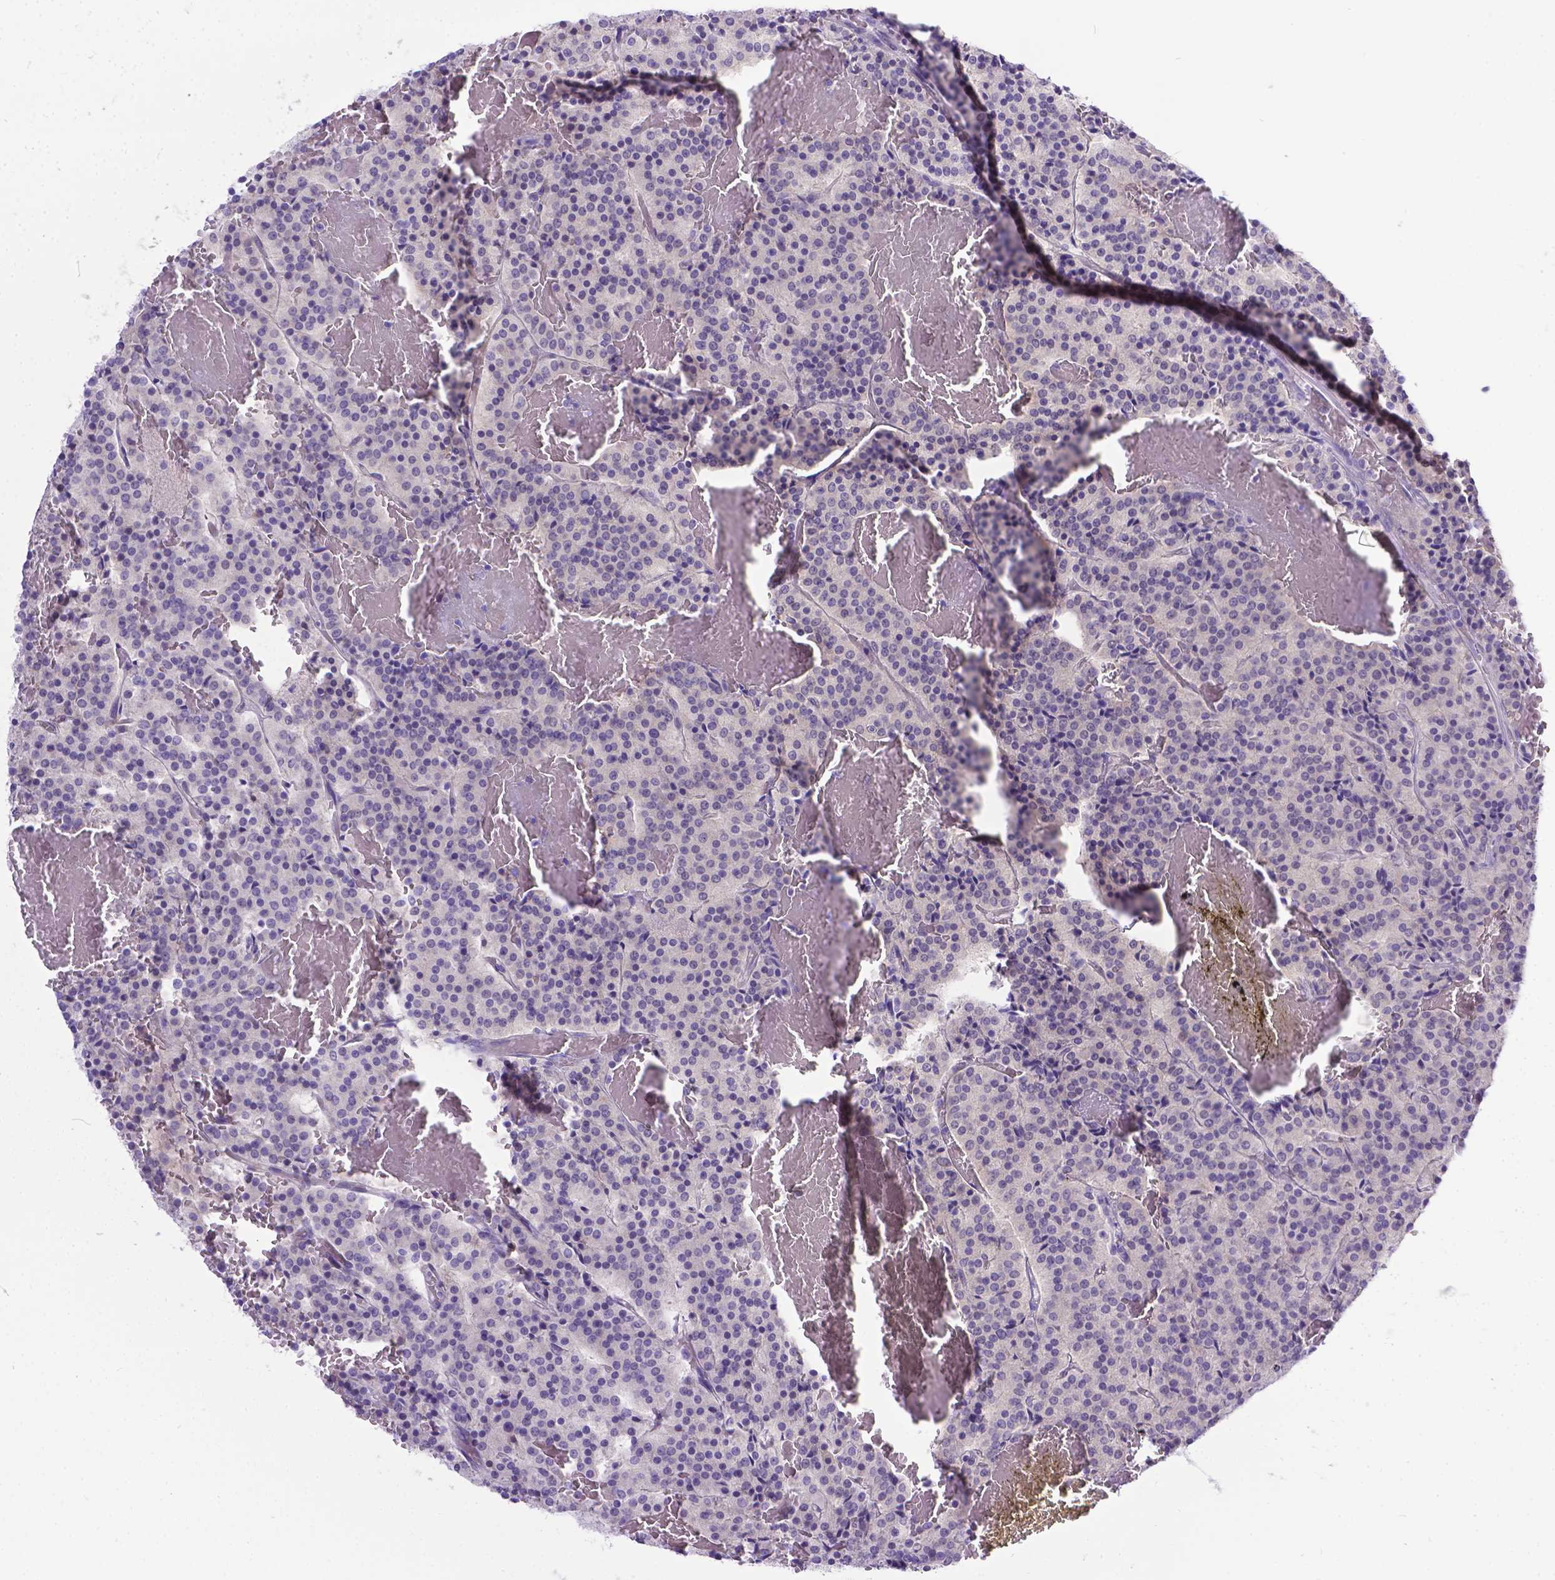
{"staining": {"intensity": "negative", "quantity": "none", "location": "none"}, "tissue": "carcinoid", "cell_type": "Tumor cells", "image_type": "cancer", "snomed": [{"axis": "morphology", "description": "Carcinoid, malignant, NOS"}, {"axis": "topography", "description": "Lung"}], "caption": "Immunohistochemistry (IHC) photomicrograph of human carcinoid (malignant) stained for a protein (brown), which exhibits no expression in tumor cells. Nuclei are stained in blue.", "gene": "TTLL6", "patient": {"sex": "male", "age": 70}}